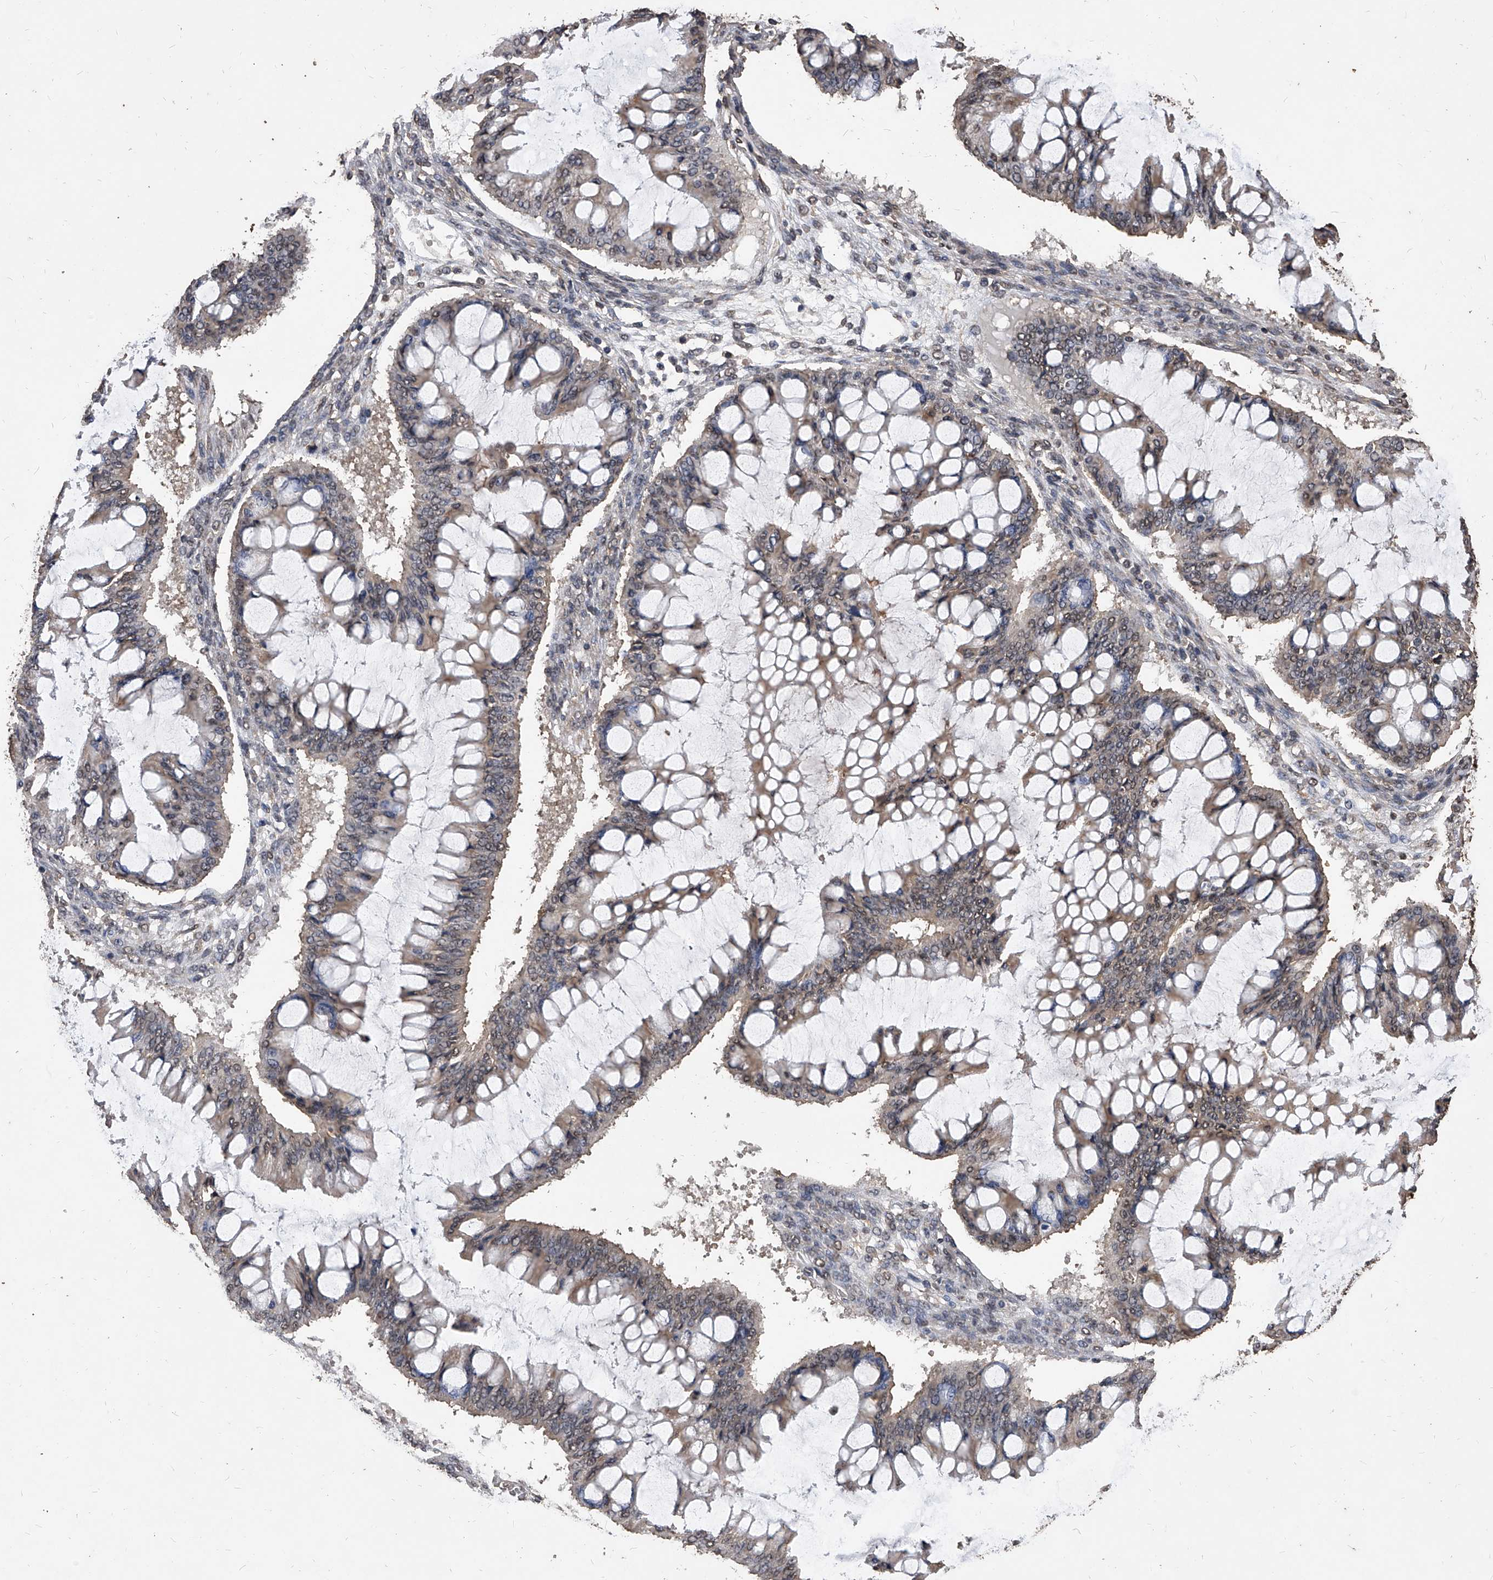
{"staining": {"intensity": "weak", "quantity": "<25%", "location": "cytoplasmic/membranous"}, "tissue": "ovarian cancer", "cell_type": "Tumor cells", "image_type": "cancer", "snomed": [{"axis": "morphology", "description": "Cystadenocarcinoma, mucinous, NOS"}, {"axis": "topography", "description": "Ovary"}], "caption": "An IHC micrograph of ovarian cancer (mucinous cystadenocarcinoma) is shown. There is no staining in tumor cells of ovarian cancer (mucinous cystadenocarcinoma).", "gene": "FBXL4", "patient": {"sex": "female", "age": 73}}